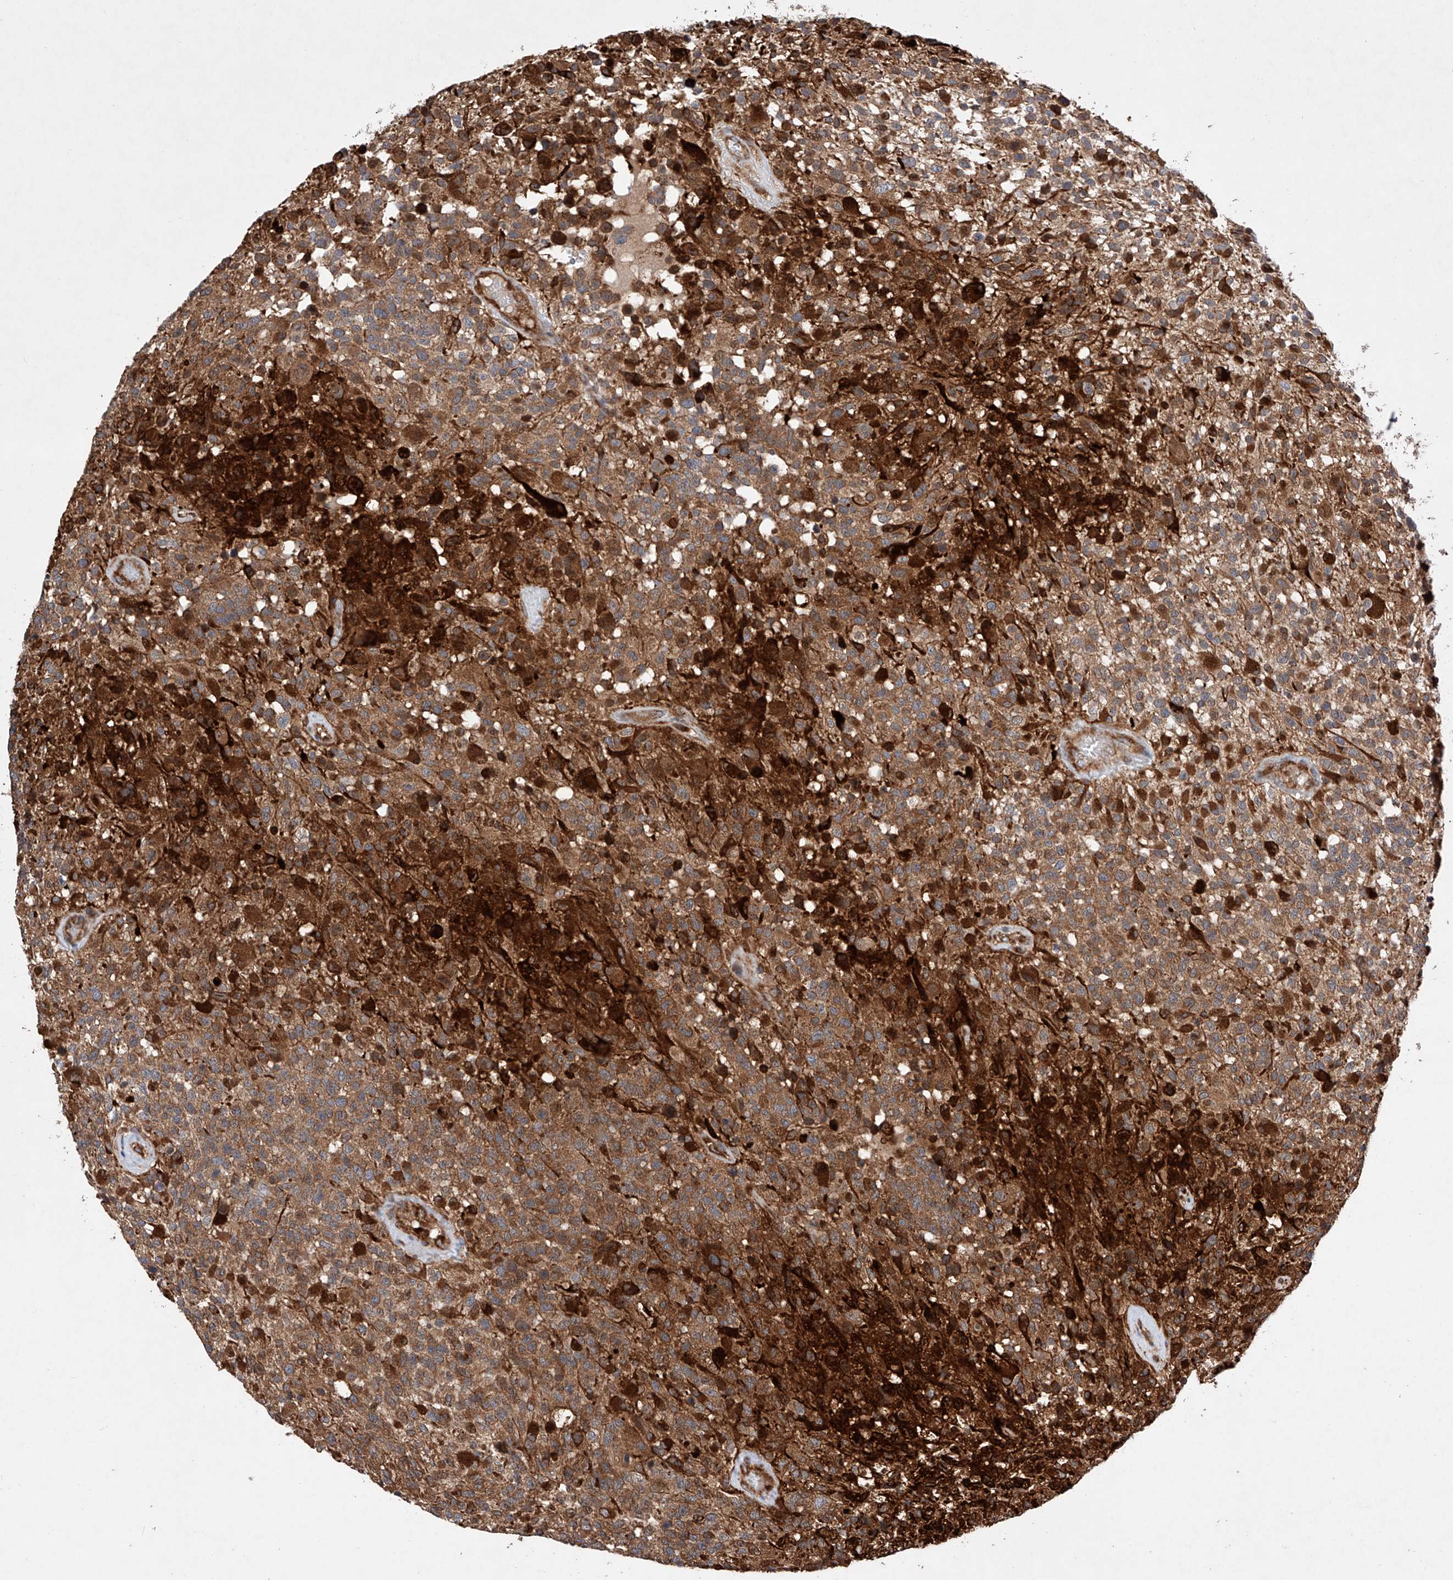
{"staining": {"intensity": "moderate", "quantity": ">75%", "location": "cytoplasmic/membranous"}, "tissue": "glioma", "cell_type": "Tumor cells", "image_type": "cancer", "snomed": [{"axis": "morphology", "description": "Glioma, malignant, High grade"}, {"axis": "morphology", "description": "Glioblastoma, NOS"}, {"axis": "topography", "description": "Brain"}], "caption": "IHC micrograph of high-grade glioma (malignant) stained for a protein (brown), which reveals medium levels of moderate cytoplasmic/membranous positivity in approximately >75% of tumor cells.", "gene": "TIMM23", "patient": {"sex": "male", "age": 60}}